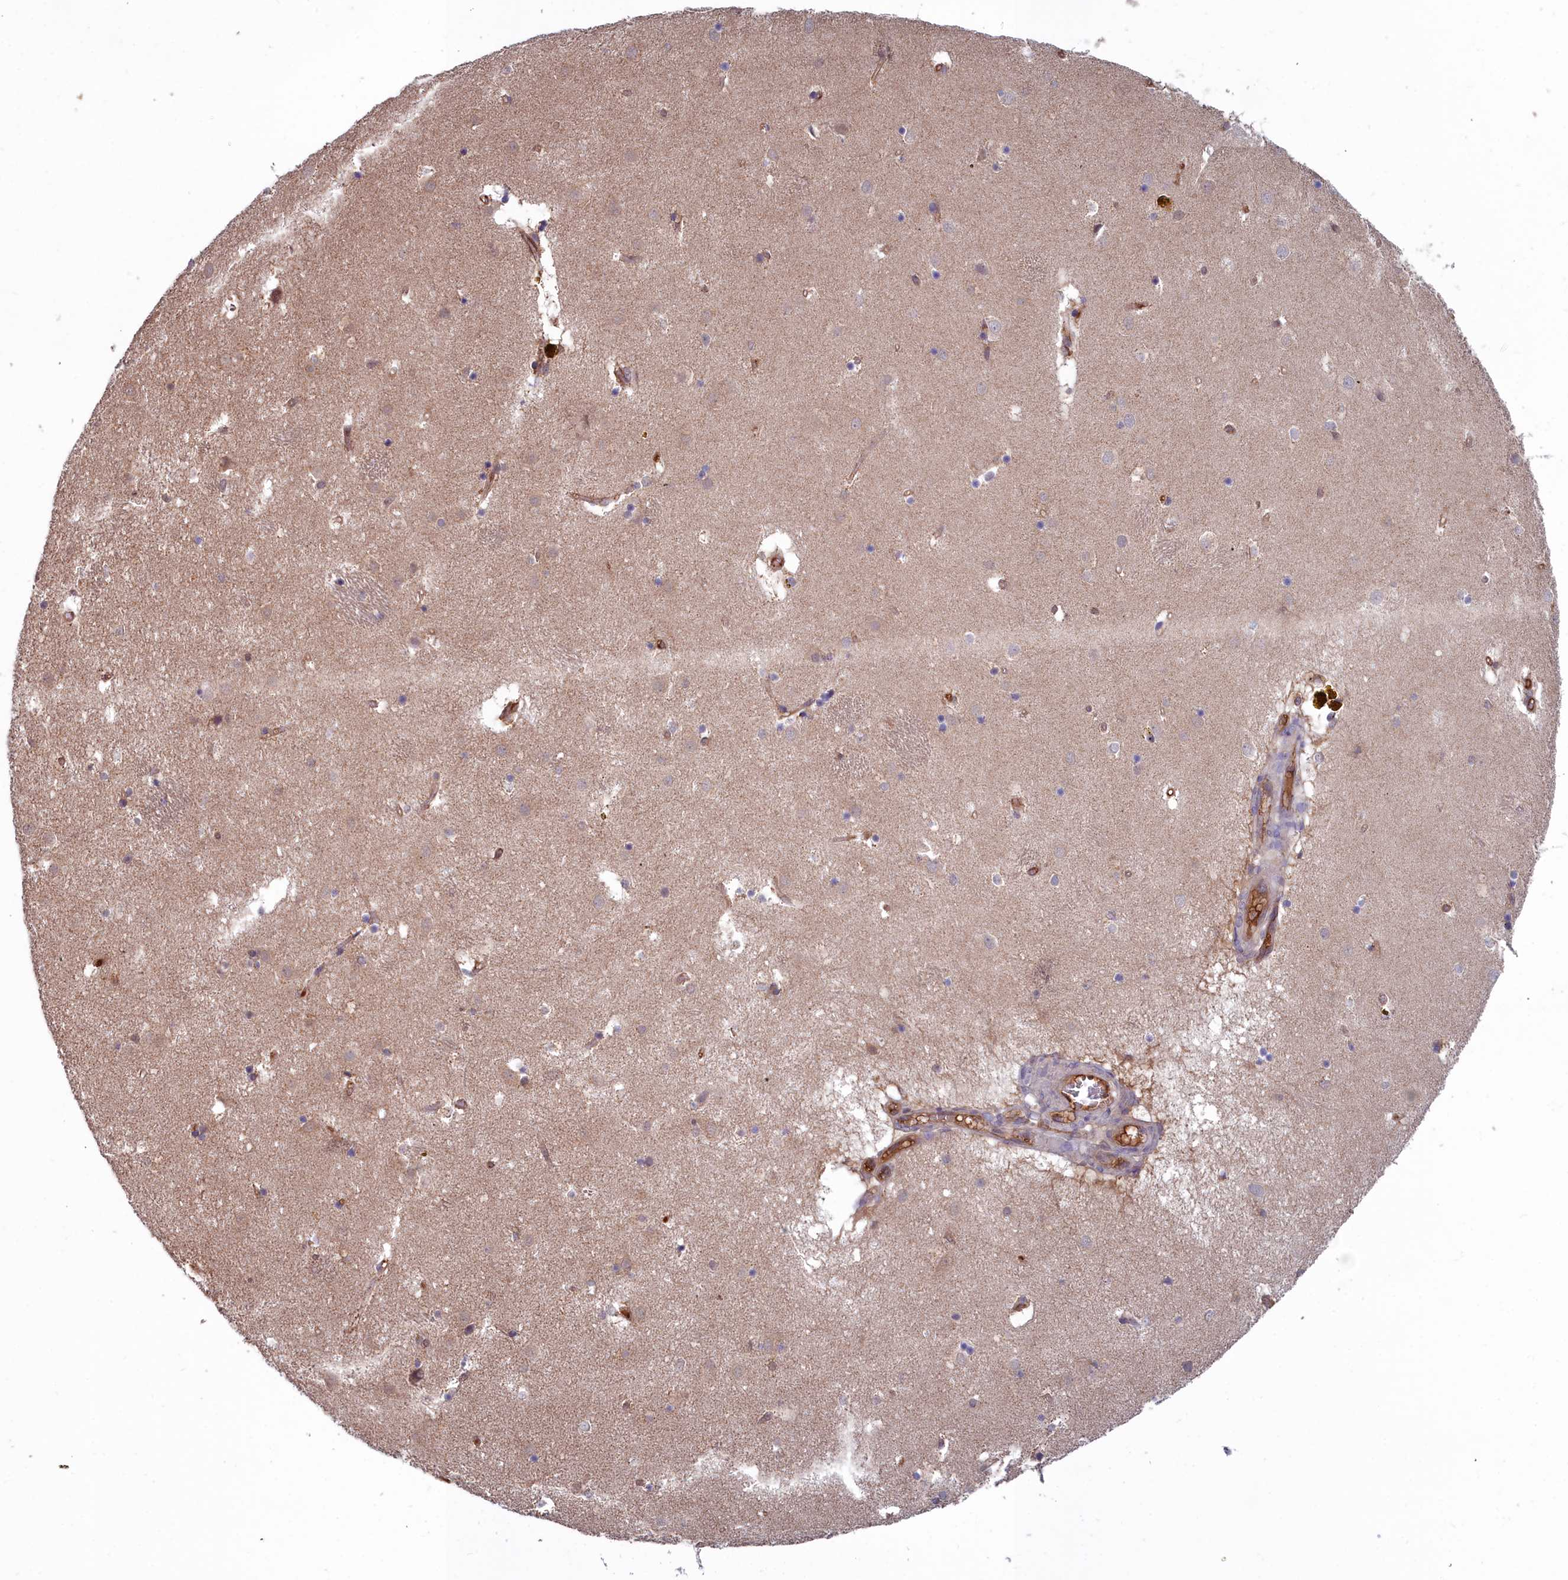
{"staining": {"intensity": "negative", "quantity": "none", "location": "none"}, "tissue": "caudate", "cell_type": "Glial cells", "image_type": "normal", "snomed": [{"axis": "morphology", "description": "Normal tissue, NOS"}, {"axis": "topography", "description": "Lateral ventricle wall"}], "caption": "Immunohistochemistry histopathology image of benign caudate: caudate stained with DAB displays no significant protein staining in glial cells. The staining is performed using DAB brown chromogen with nuclei counter-stained in using hematoxylin.", "gene": "GFRA2", "patient": {"sex": "male", "age": 70}}